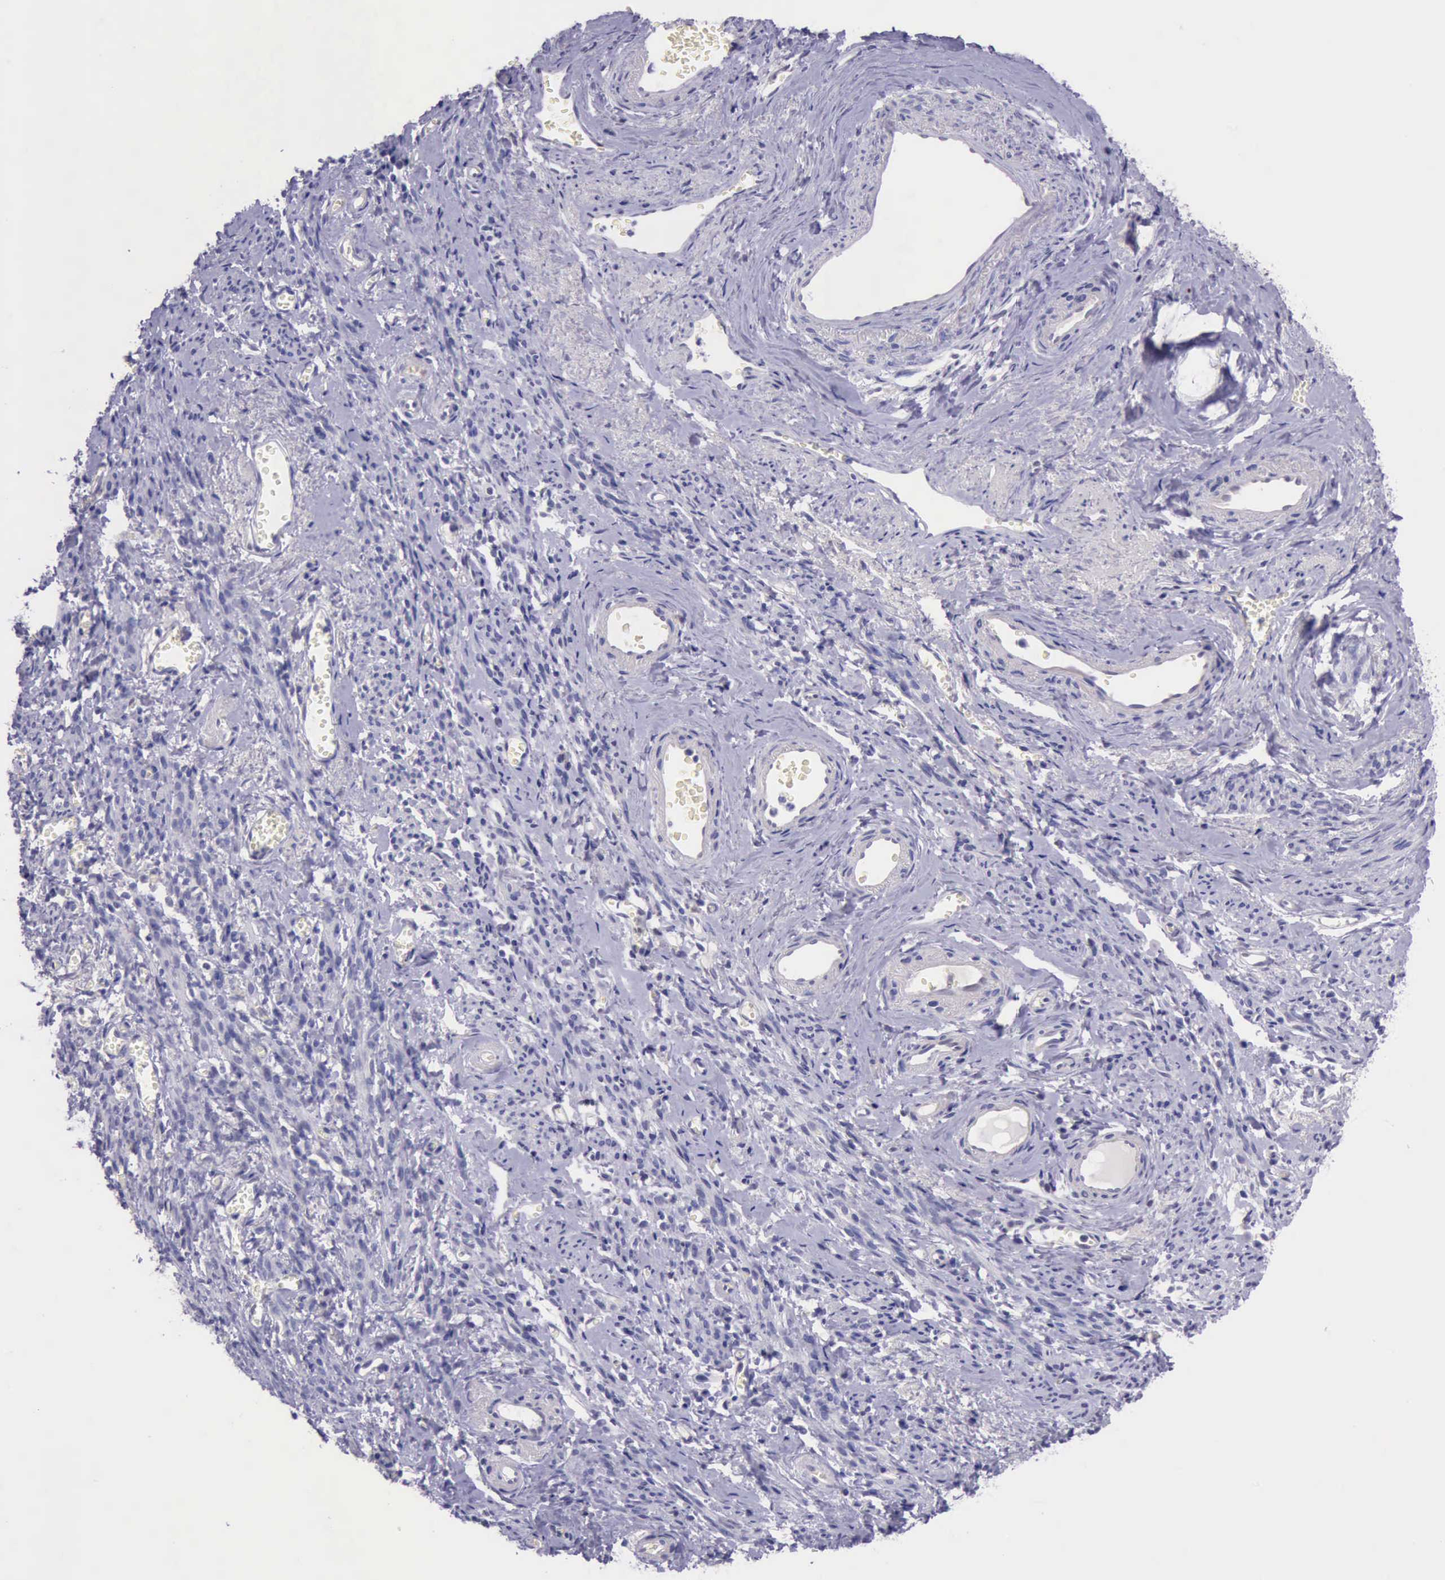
{"staining": {"intensity": "strong", "quantity": "<25%", "location": "nuclear"}, "tissue": "endometrial cancer", "cell_type": "Tumor cells", "image_type": "cancer", "snomed": [{"axis": "morphology", "description": "Adenocarcinoma, NOS"}, {"axis": "topography", "description": "Endometrium"}], "caption": "Immunohistochemistry (IHC) photomicrograph of neoplastic tissue: human endometrial adenocarcinoma stained using IHC shows medium levels of strong protein expression localized specifically in the nuclear of tumor cells, appearing as a nuclear brown color.", "gene": "PARP1", "patient": {"sex": "female", "age": 75}}